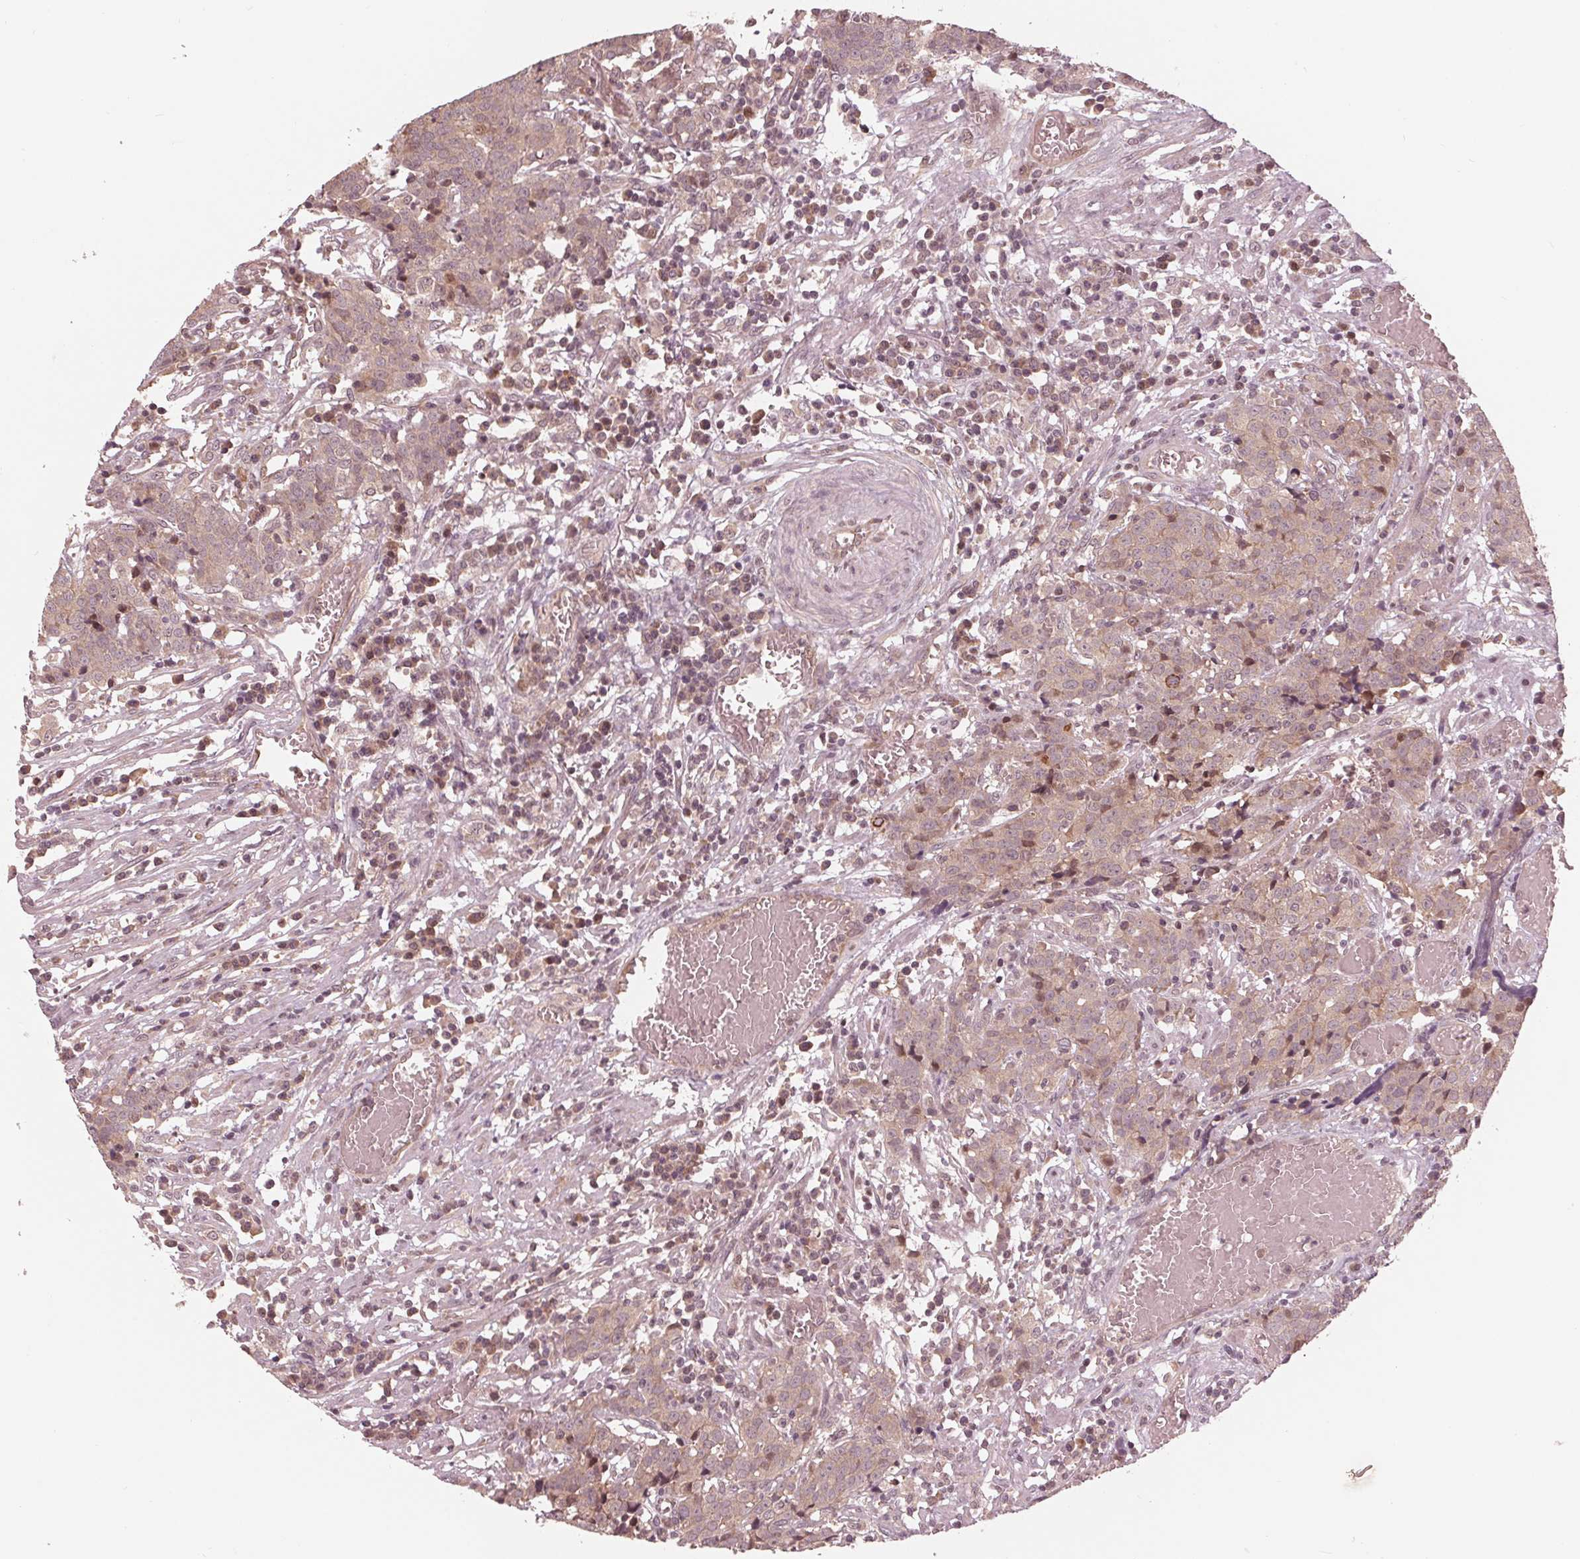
{"staining": {"intensity": "weak", "quantity": ">75%", "location": "cytoplasmic/membranous,nuclear"}, "tissue": "prostate cancer", "cell_type": "Tumor cells", "image_type": "cancer", "snomed": [{"axis": "morphology", "description": "Adenocarcinoma, High grade"}, {"axis": "topography", "description": "Prostate and seminal vesicle, NOS"}], "caption": "A brown stain shows weak cytoplasmic/membranous and nuclear staining of a protein in human adenocarcinoma (high-grade) (prostate) tumor cells.", "gene": "ZNF471", "patient": {"sex": "male", "age": 60}}